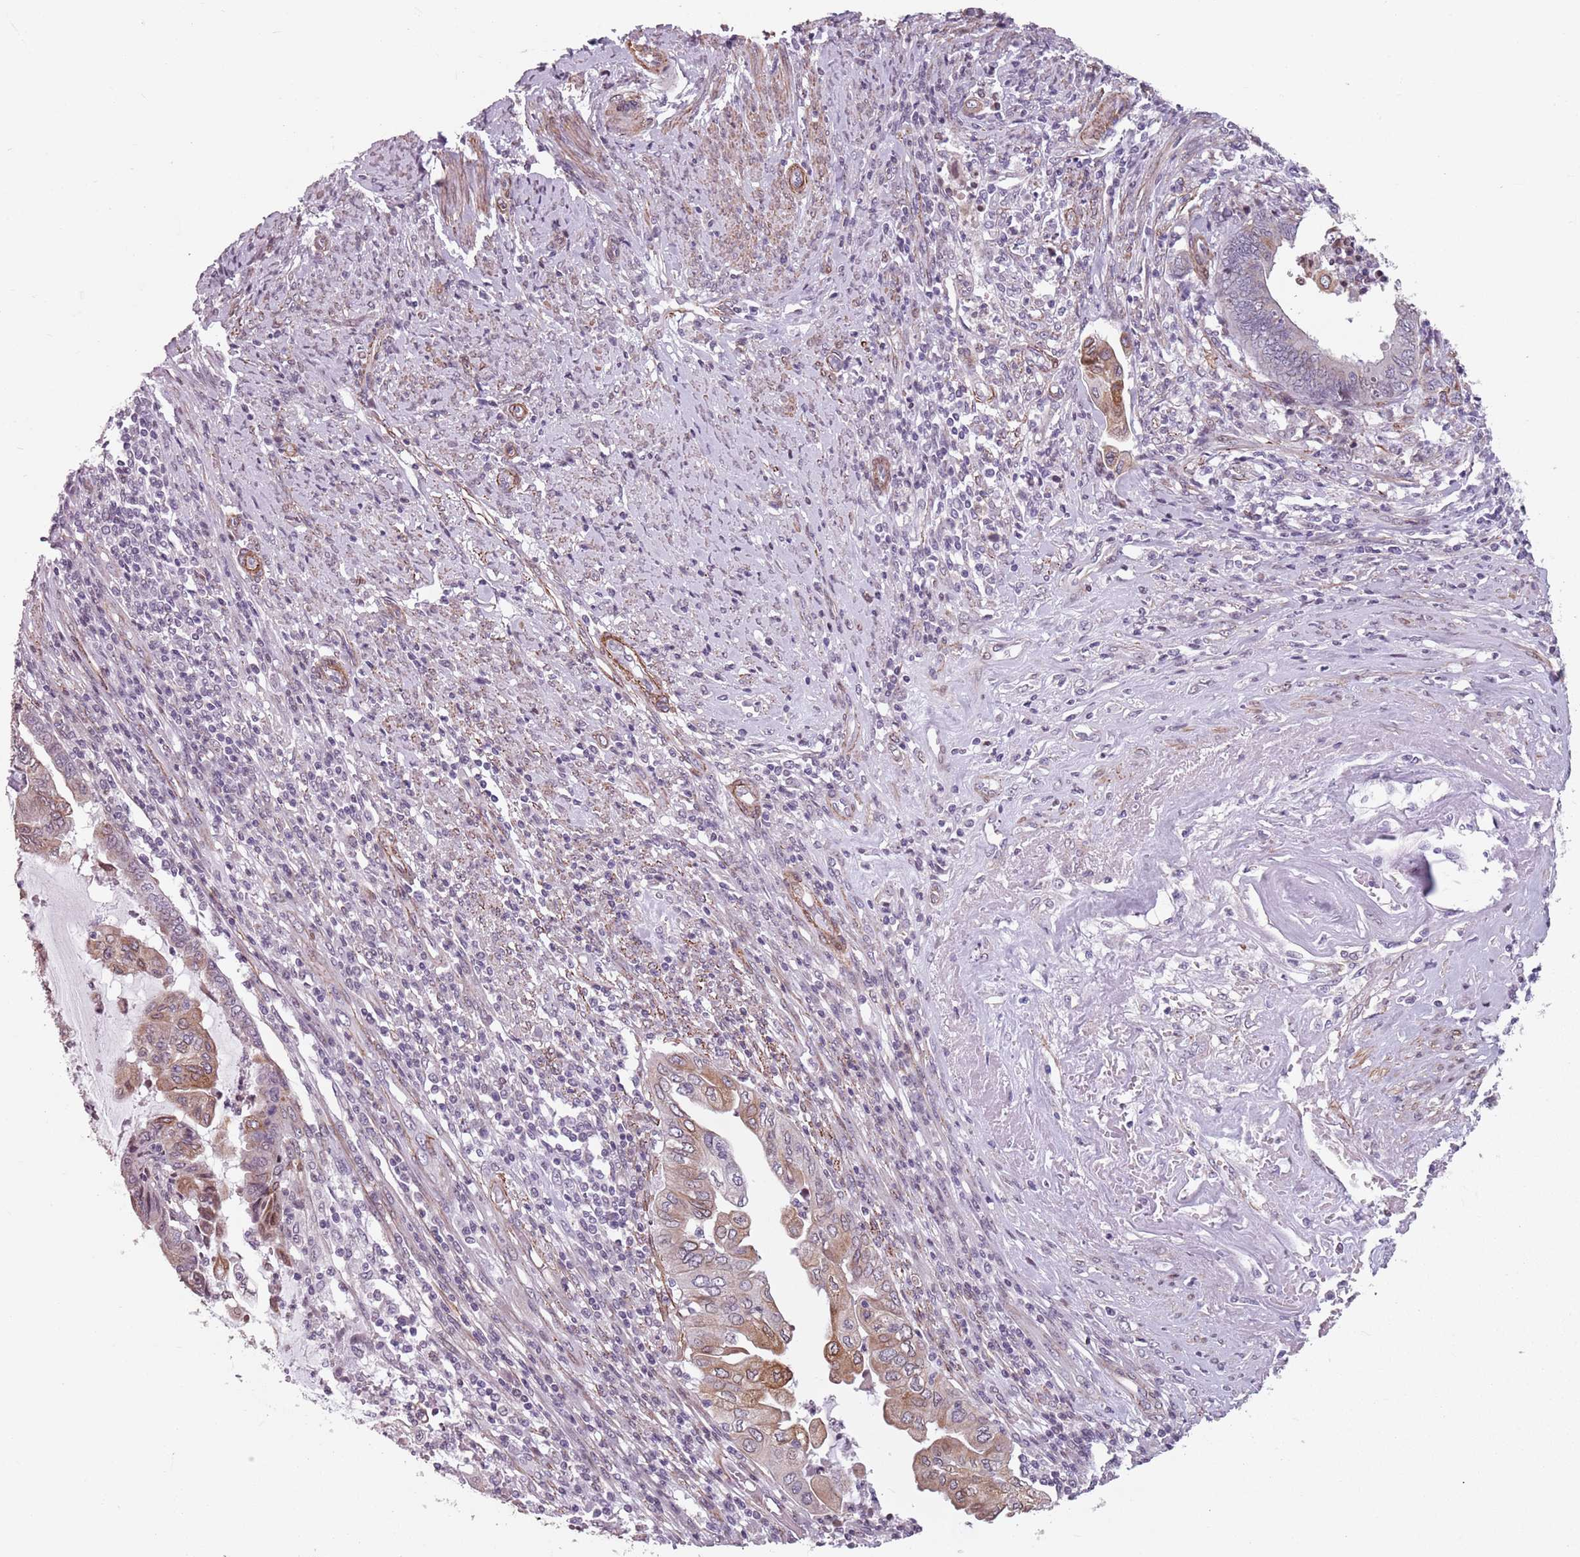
{"staining": {"intensity": "moderate", "quantity": "<25%", "location": "cytoplasmic/membranous"}, "tissue": "endometrial cancer", "cell_type": "Tumor cells", "image_type": "cancer", "snomed": [{"axis": "morphology", "description": "Adenocarcinoma, NOS"}, {"axis": "topography", "description": "Uterus"}, {"axis": "topography", "description": "Endometrium"}], "caption": "Moderate cytoplasmic/membranous protein positivity is seen in approximately <25% of tumor cells in endometrial cancer.", "gene": "TMC4", "patient": {"sex": "female", "age": 70}}